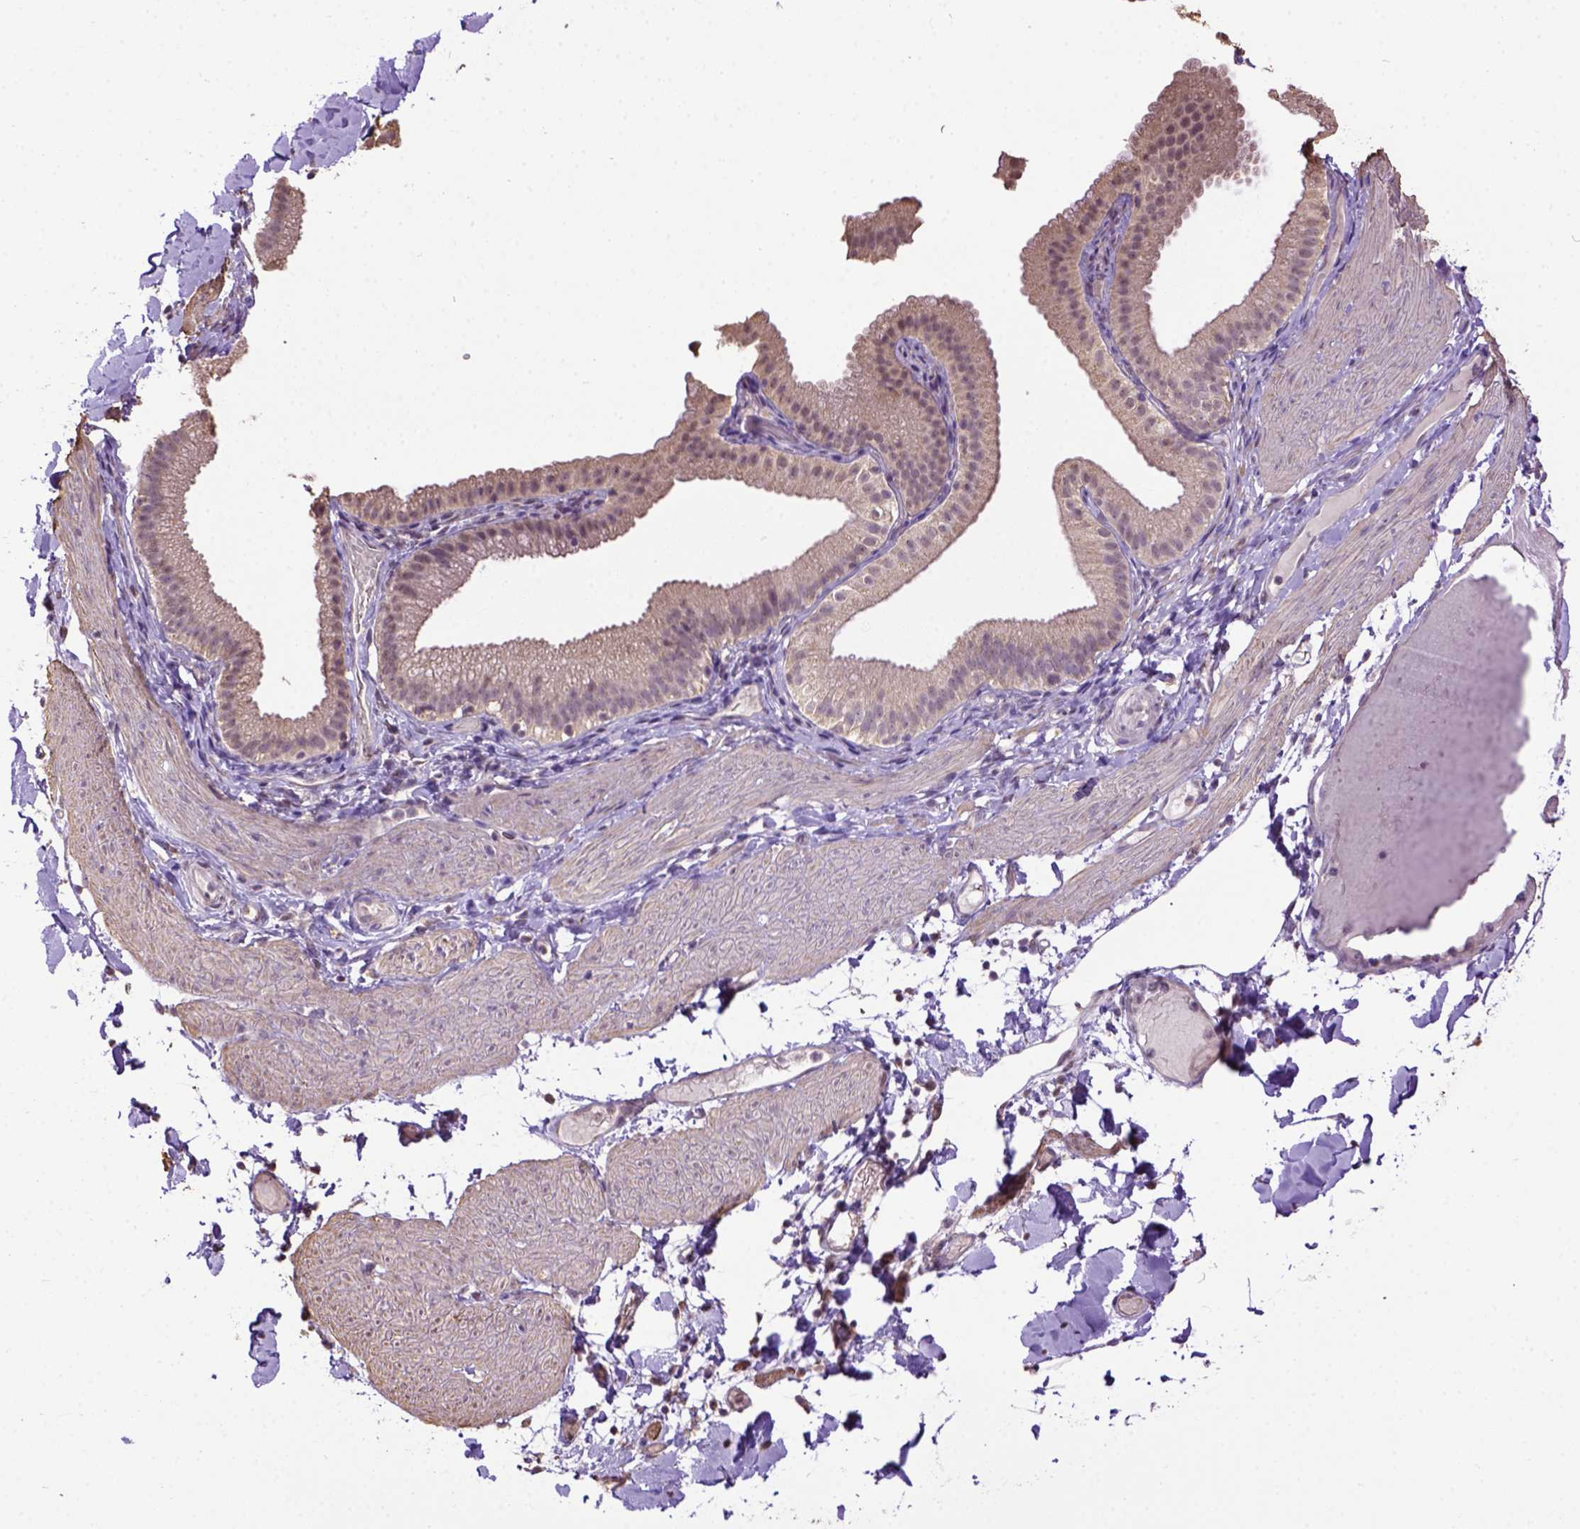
{"staining": {"intensity": "weak", "quantity": "25%-75%", "location": "cytoplasmic/membranous"}, "tissue": "adipose tissue", "cell_type": "Adipocytes", "image_type": "normal", "snomed": [{"axis": "morphology", "description": "Normal tissue, NOS"}, {"axis": "topography", "description": "Gallbladder"}, {"axis": "topography", "description": "Peripheral nerve tissue"}], "caption": "Adipocytes demonstrate low levels of weak cytoplasmic/membranous positivity in approximately 25%-75% of cells in benign human adipose tissue.", "gene": "WDR17", "patient": {"sex": "female", "age": 45}}